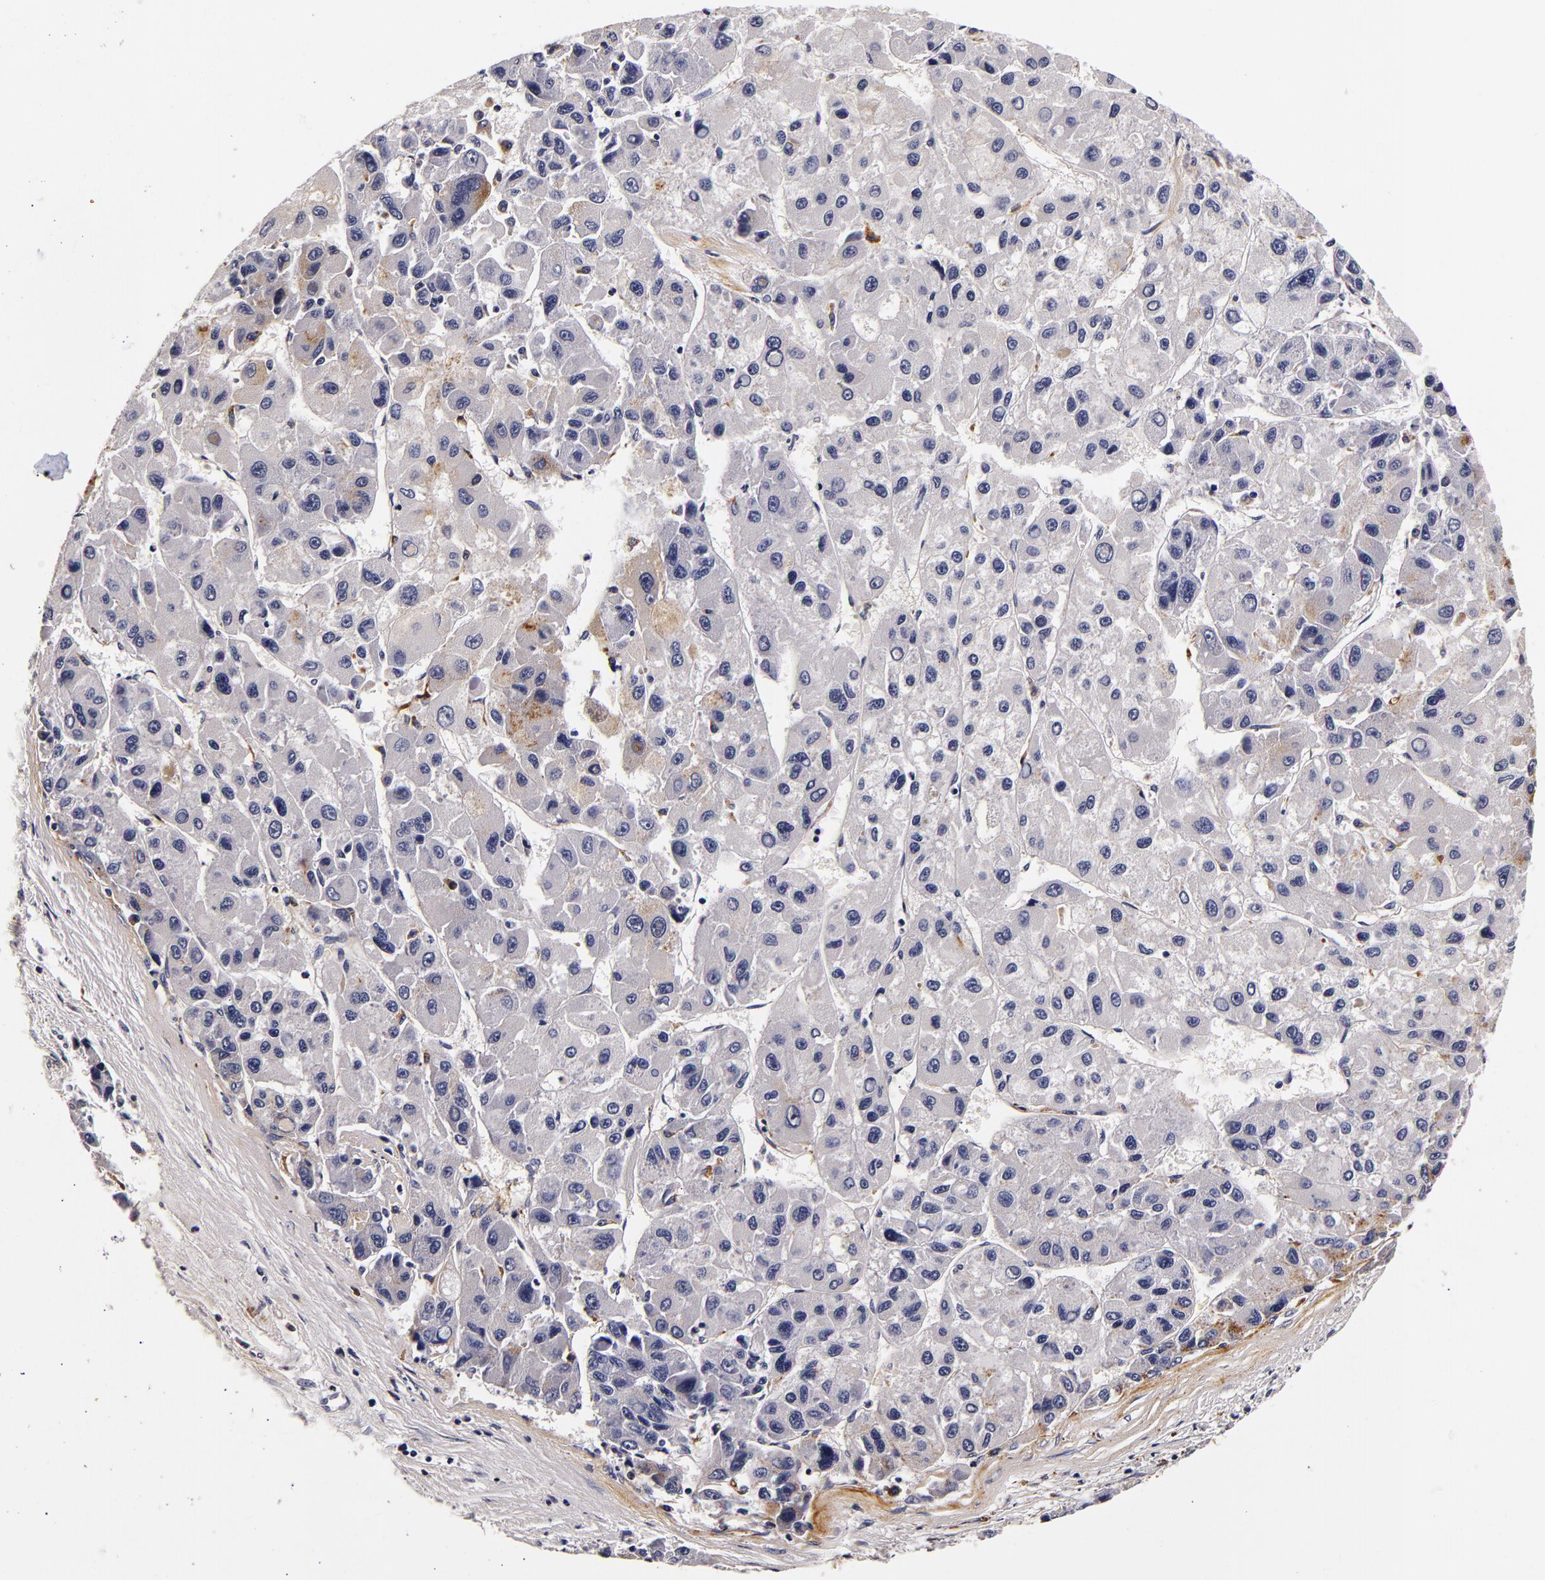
{"staining": {"intensity": "negative", "quantity": "none", "location": "none"}, "tissue": "liver cancer", "cell_type": "Tumor cells", "image_type": "cancer", "snomed": [{"axis": "morphology", "description": "Carcinoma, Hepatocellular, NOS"}, {"axis": "topography", "description": "Liver"}], "caption": "Tumor cells show no significant protein expression in liver cancer. (Immunohistochemistry, brightfield microscopy, high magnification).", "gene": "LGALS3BP", "patient": {"sex": "male", "age": 64}}